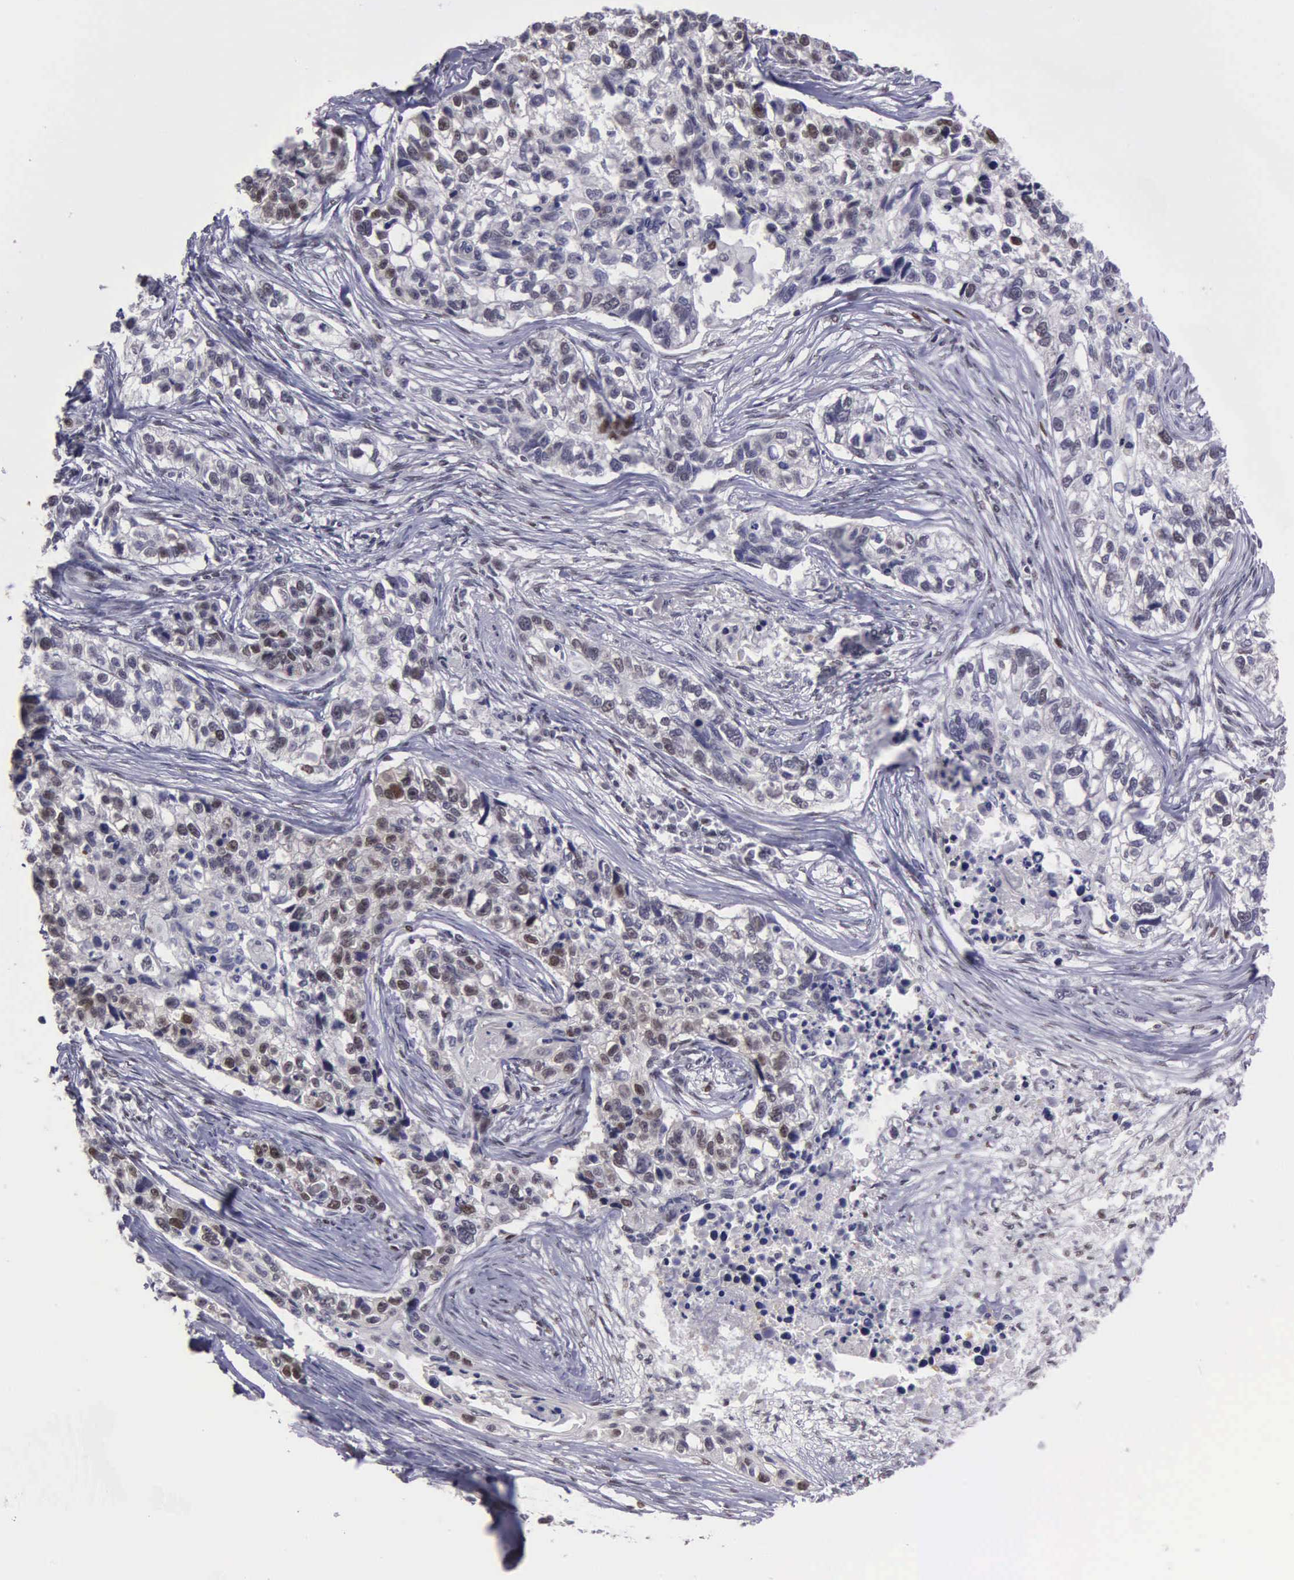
{"staining": {"intensity": "moderate", "quantity": "25%-75%", "location": "nuclear"}, "tissue": "lung cancer", "cell_type": "Tumor cells", "image_type": "cancer", "snomed": [{"axis": "morphology", "description": "Squamous cell carcinoma, NOS"}, {"axis": "topography", "description": "Lymph node"}, {"axis": "topography", "description": "Lung"}], "caption": "Immunohistochemical staining of lung squamous cell carcinoma displays medium levels of moderate nuclear staining in about 25%-75% of tumor cells. (Stains: DAB in brown, nuclei in blue, Microscopy: brightfield microscopy at high magnification).", "gene": "UBR7", "patient": {"sex": "male", "age": 74}}